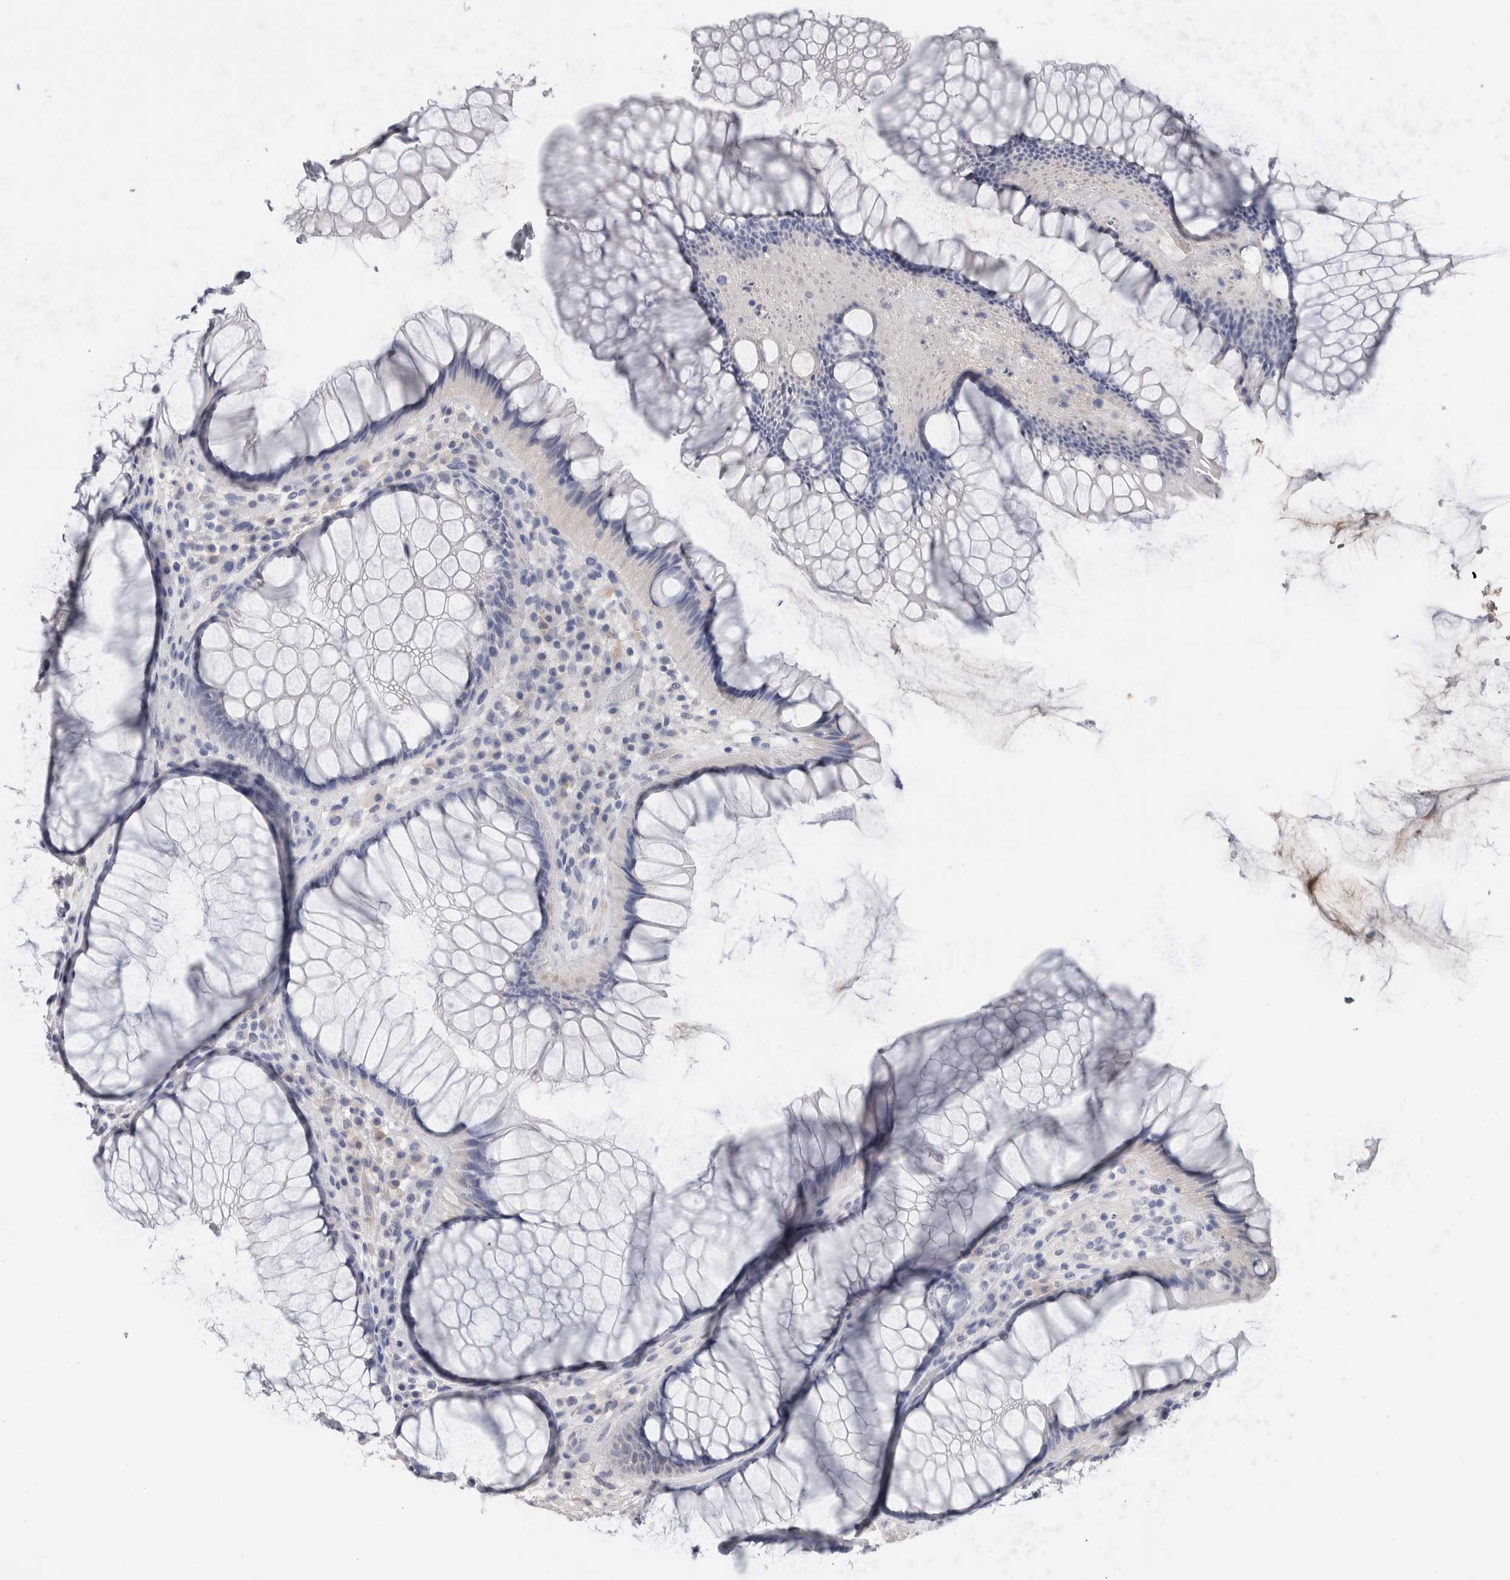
{"staining": {"intensity": "negative", "quantity": "none", "location": "none"}, "tissue": "rectum", "cell_type": "Glandular cells", "image_type": "normal", "snomed": [{"axis": "morphology", "description": "Normal tissue, NOS"}, {"axis": "topography", "description": "Rectum"}], "caption": "This is an immunohistochemistry (IHC) photomicrograph of normal rectum. There is no expression in glandular cells.", "gene": "FABP4", "patient": {"sex": "male", "age": 51}}